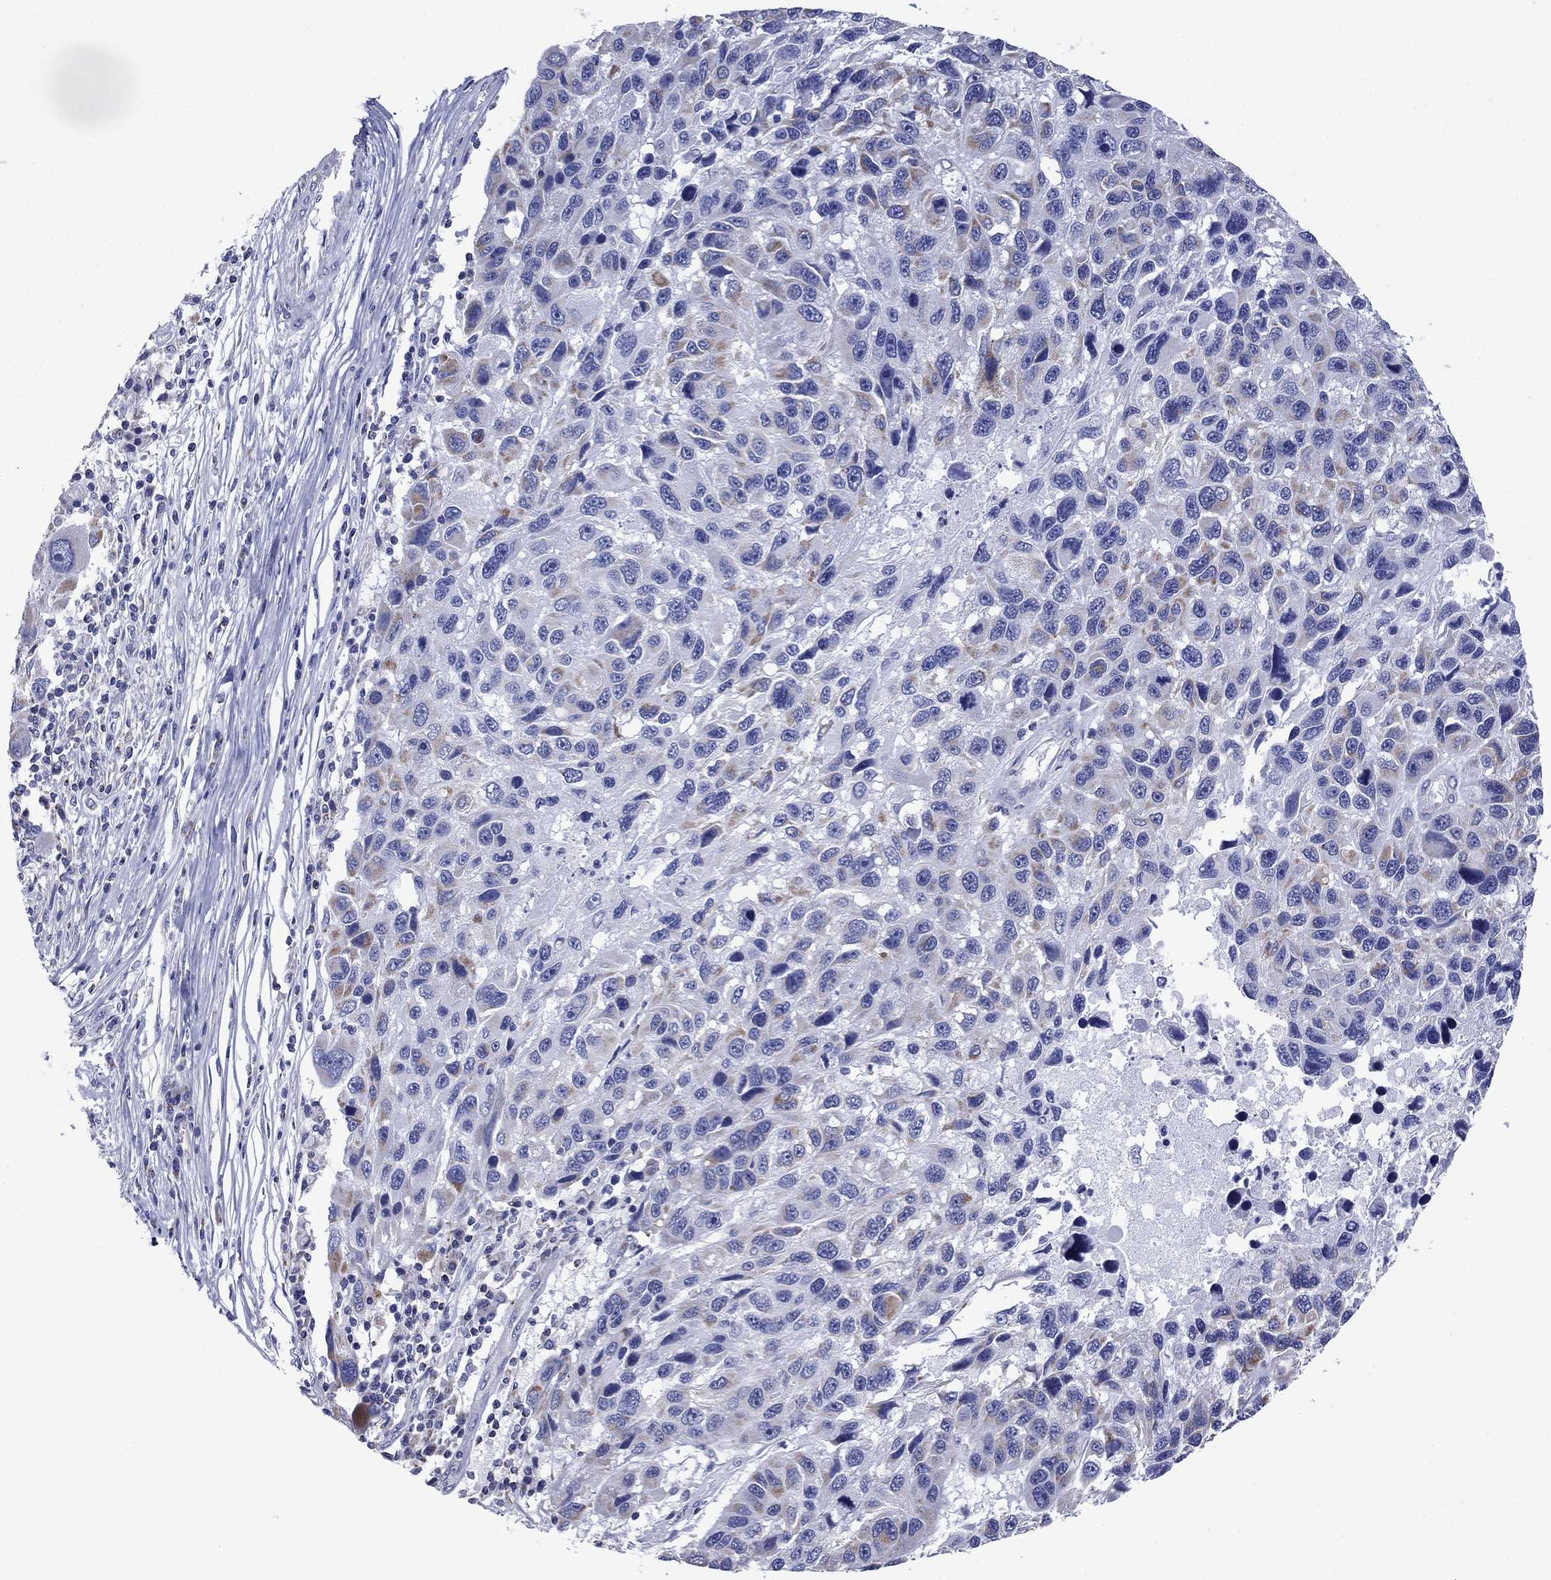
{"staining": {"intensity": "weak", "quantity": "<25%", "location": "cytoplasmic/membranous"}, "tissue": "melanoma", "cell_type": "Tumor cells", "image_type": "cancer", "snomed": [{"axis": "morphology", "description": "Malignant melanoma, NOS"}, {"axis": "topography", "description": "Skin"}], "caption": "Histopathology image shows no protein positivity in tumor cells of malignant melanoma tissue. (DAB (3,3'-diaminobenzidine) IHC, high magnification).", "gene": "ACADSB", "patient": {"sex": "male", "age": 53}}